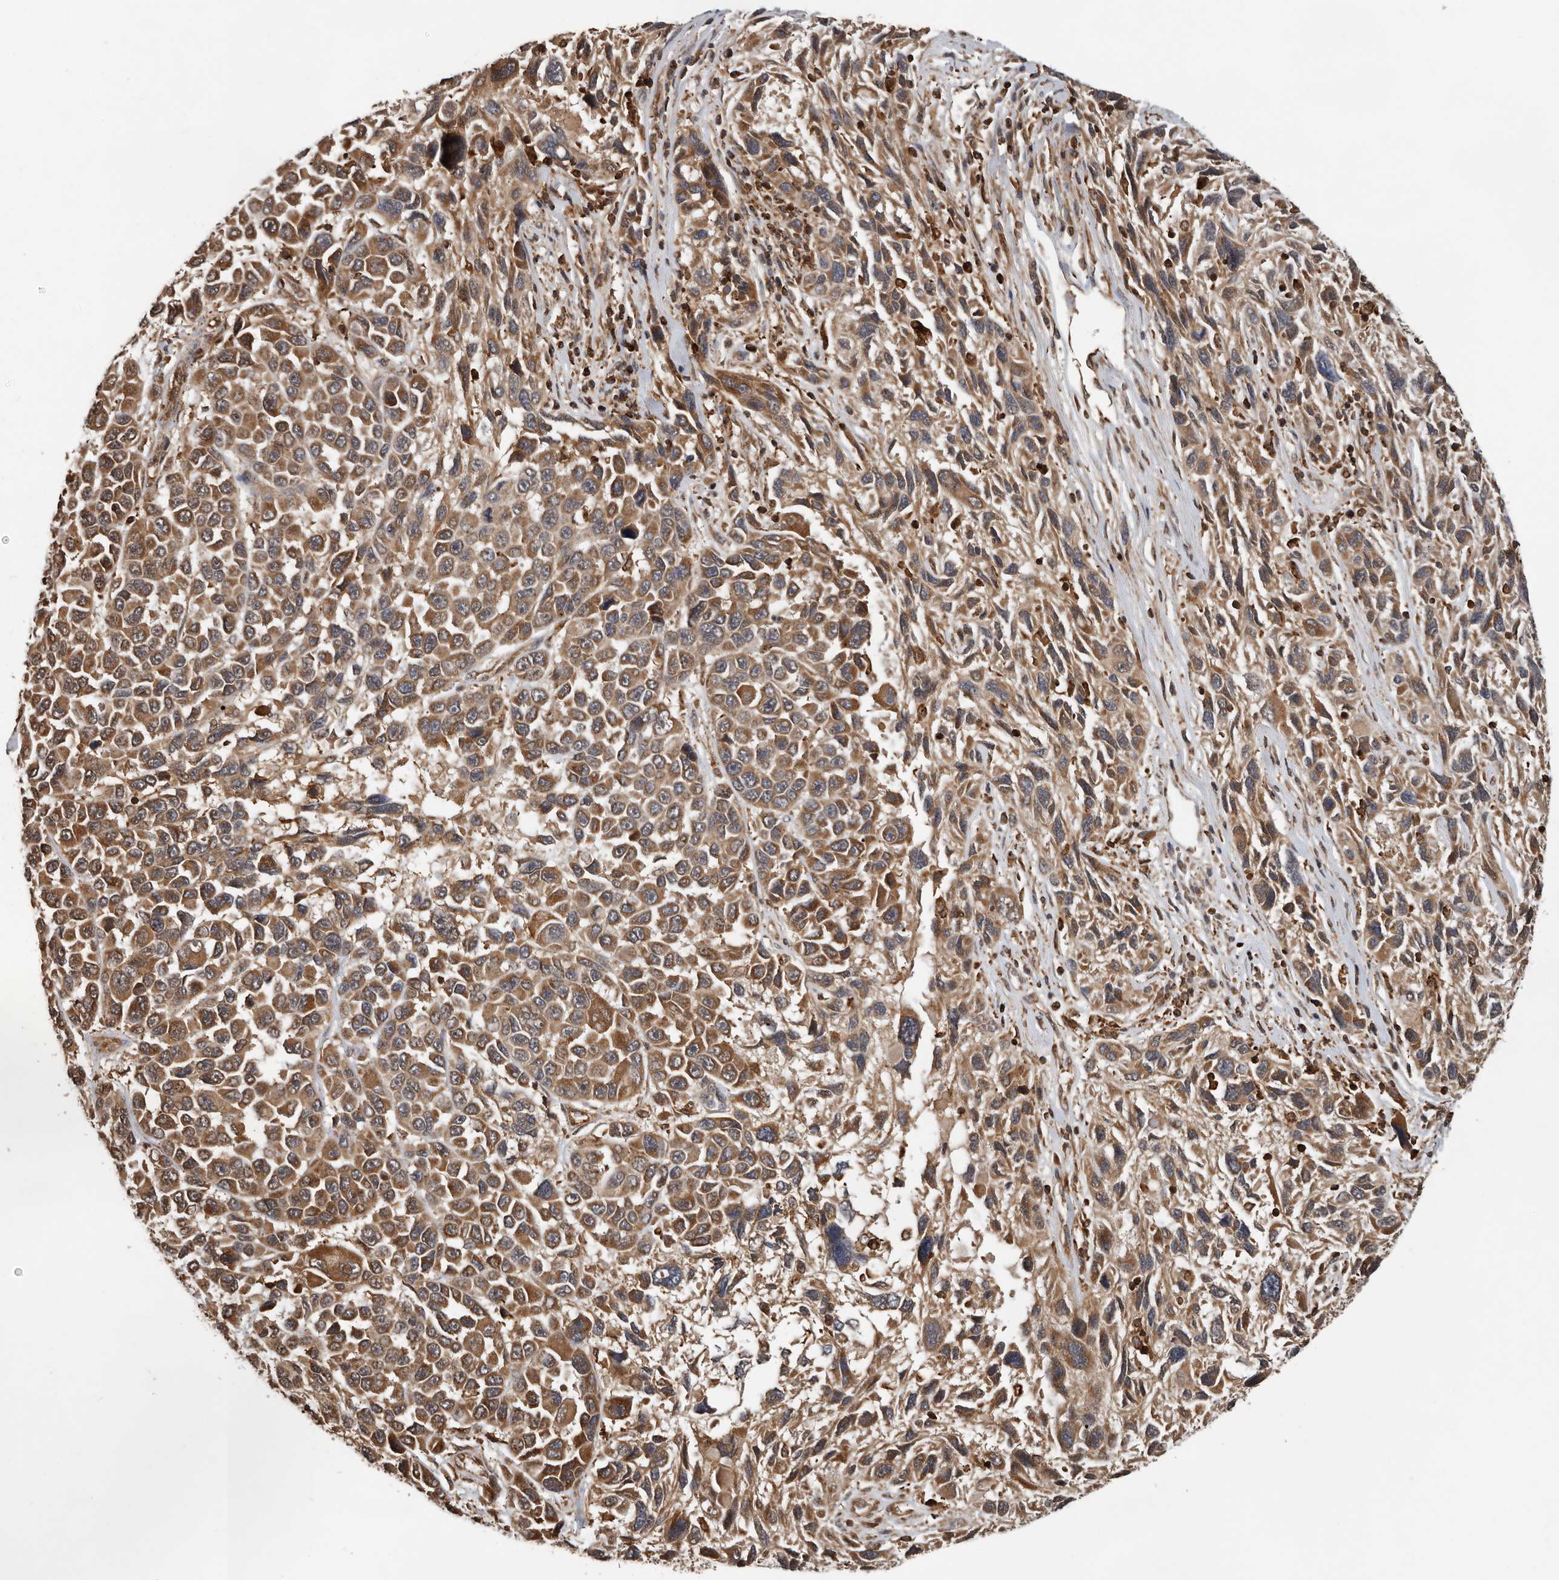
{"staining": {"intensity": "strong", "quantity": ">75%", "location": "cytoplasmic/membranous"}, "tissue": "melanoma", "cell_type": "Tumor cells", "image_type": "cancer", "snomed": [{"axis": "morphology", "description": "Malignant melanoma, NOS"}, {"axis": "topography", "description": "Skin"}], "caption": "Immunohistochemistry (IHC) photomicrograph of neoplastic tissue: melanoma stained using immunohistochemistry reveals high levels of strong protein expression localized specifically in the cytoplasmic/membranous of tumor cells, appearing as a cytoplasmic/membranous brown color.", "gene": "RNF157", "patient": {"sex": "male", "age": 53}}